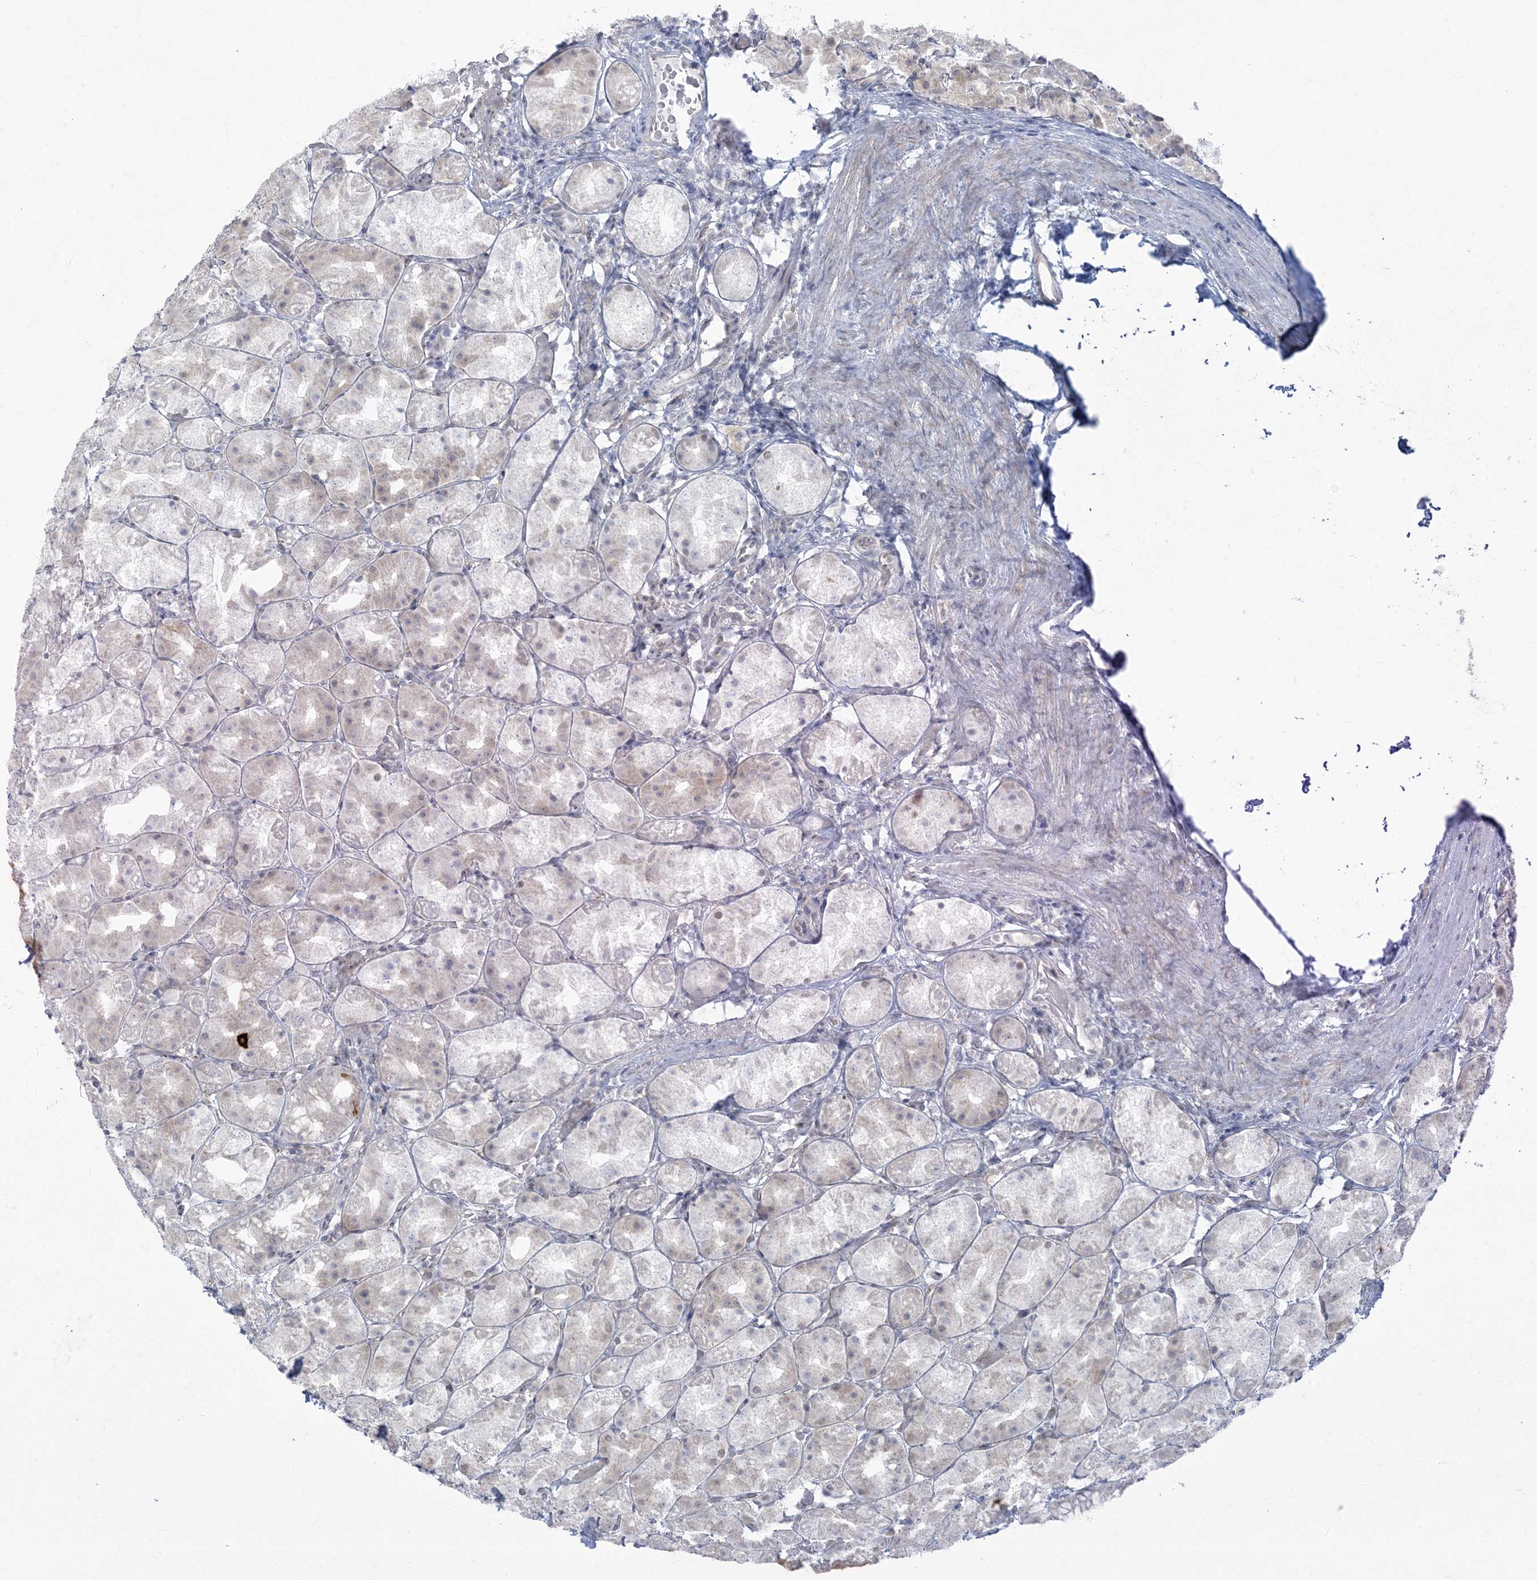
{"staining": {"intensity": "negative", "quantity": "none", "location": "none"}, "tissue": "stomach", "cell_type": "Glandular cells", "image_type": "normal", "snomed": [{"axis": "morphology", "description": "Normal tissue, NOS"}, {"axis": "topography", "description": "Stomach, upper"}], "caption": "An immunohistochemistry photomicrograph of unremarkable stomach is shown. There is no staining in glandular cells of stomach.", "gene": "ZC3H6", "patient": {"sex": "male", "age": 68}}